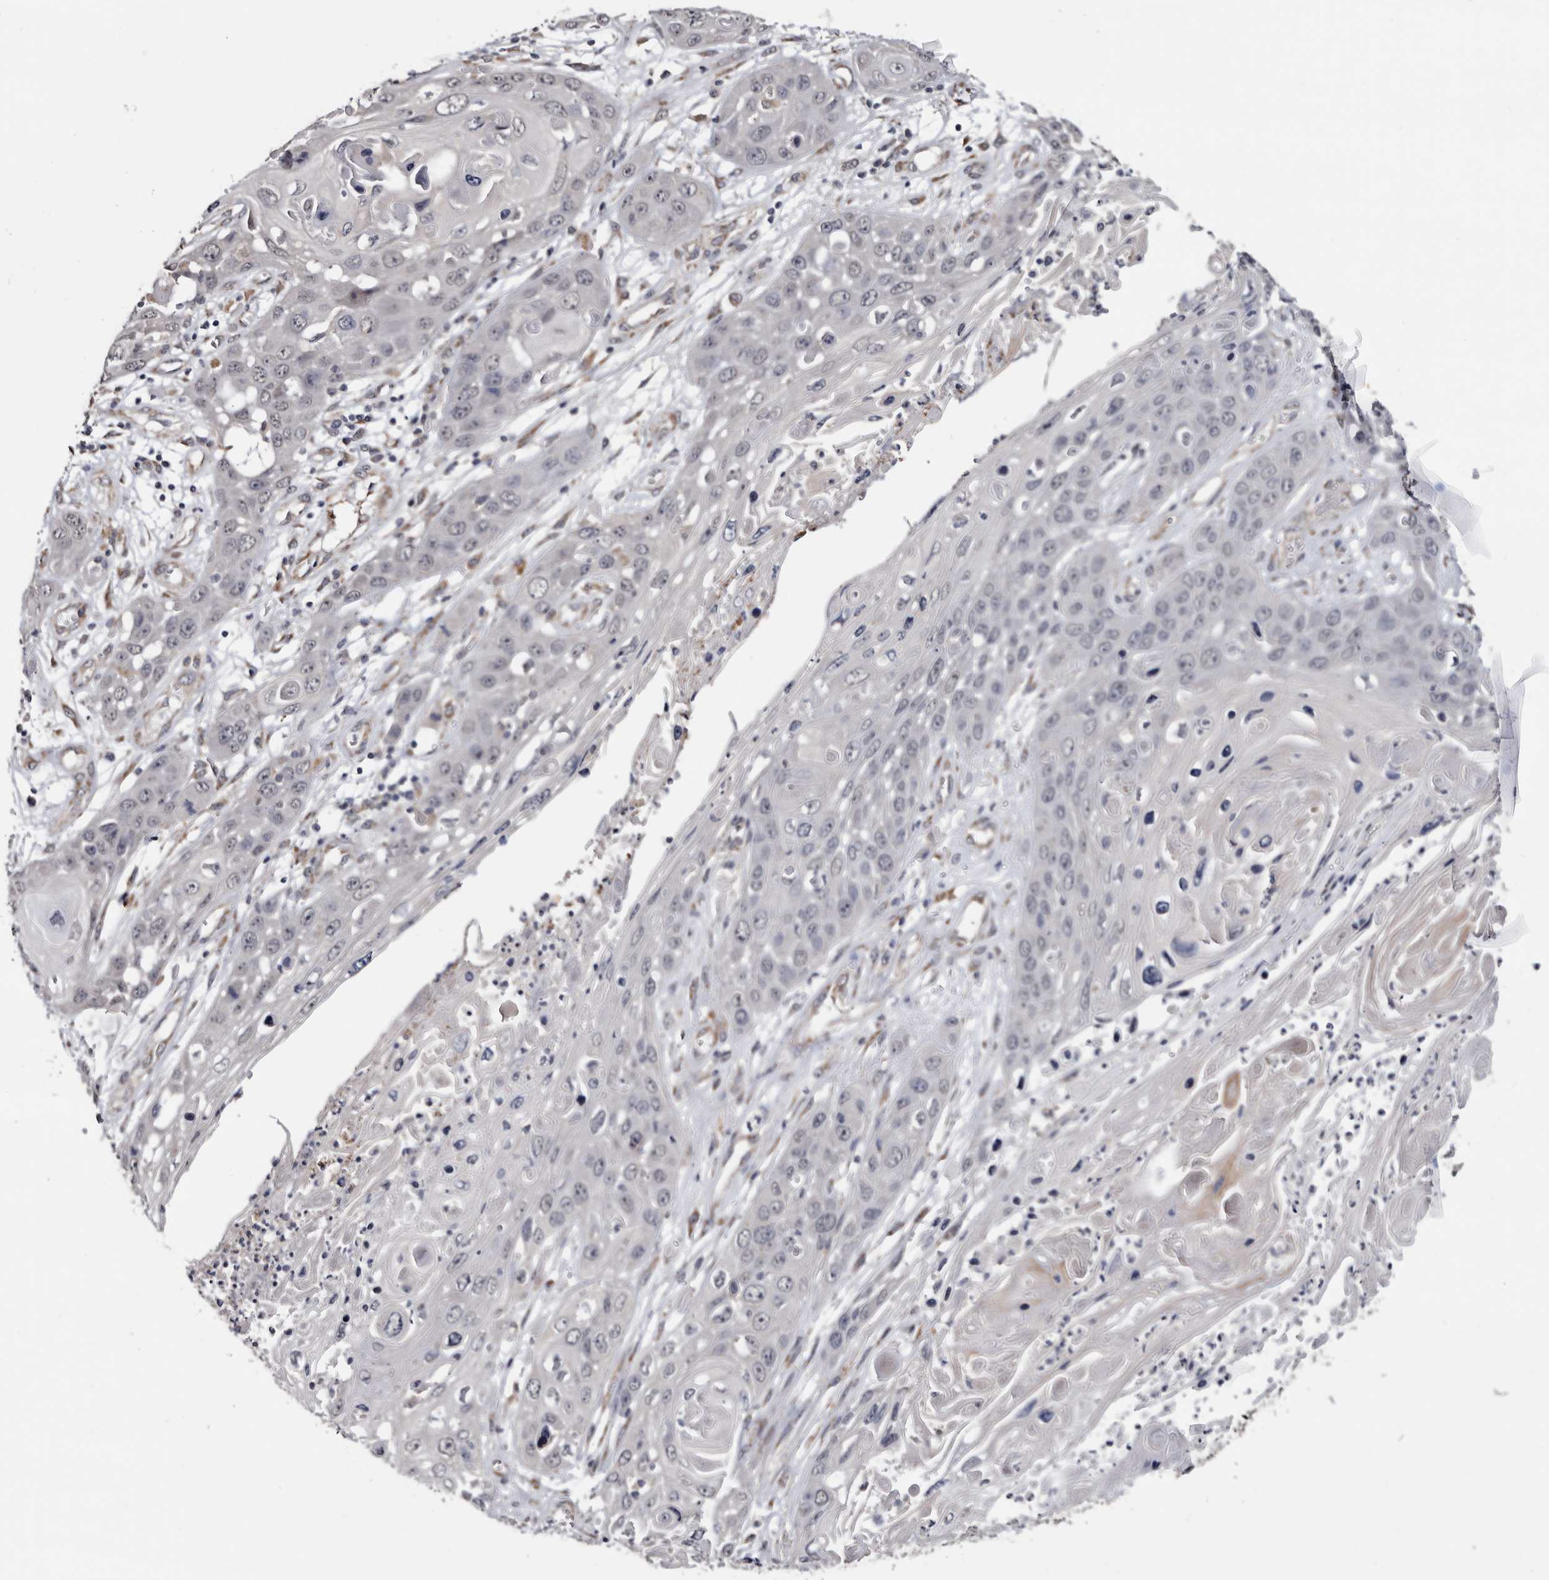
{"staining": {"intensity": "negative", "quantity": "none", "location": "none"}, "tissue": "skin cancer", "cell_type": "Tumor cells", "image_type": "cancer", "snomed": [{"axis": "morphology", "description": "Squamous cell carcinoma, NOS"}, {"axis": "topography", "description": "Skin"}], "caption": "The photomicrograph demonstrates no significant positivity in tumor cells of squamous cell carcinoma (skin). The staining was performed using DAB to visualize the protein expression in brown, while the nuclei were stained in blue with hematoxylin (Magnification: 20x).", "gene": "ARMCX2", "patient": {"sex": "male", "age": 55}}